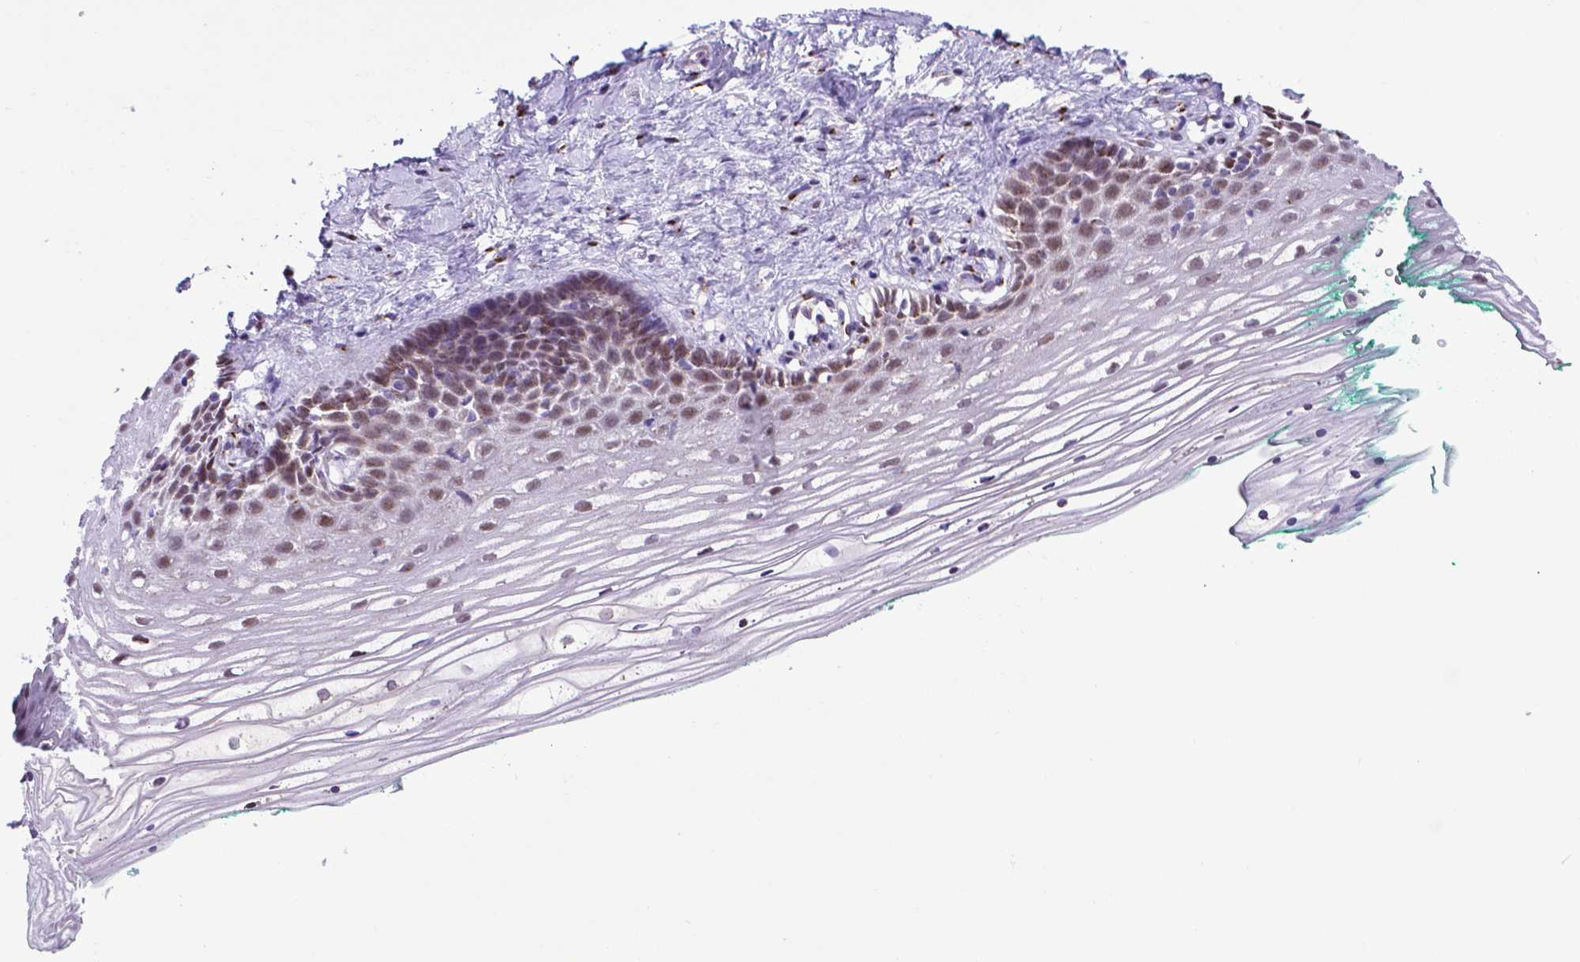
{"staining": {"intensity": "moderate", "quantity": "<25%", "location": "nuclear"}, "tissue": "vagina", "cell_type": "Squamous epithelial cells", "image_type": "normal", "snomed": [{"axis": "morphology", "description": "Normal tissue, NOS"}, {"axis": "topography", "description": "Vagina"}], "caption": "Immunohistochemical staining of normal vagina demonstrates <25% levels of moderate nuclear protein expression in about <25% of squamous epithelial cells.", "gene": "MRPL10", "patient": {"sex": "female", "age": 42}}